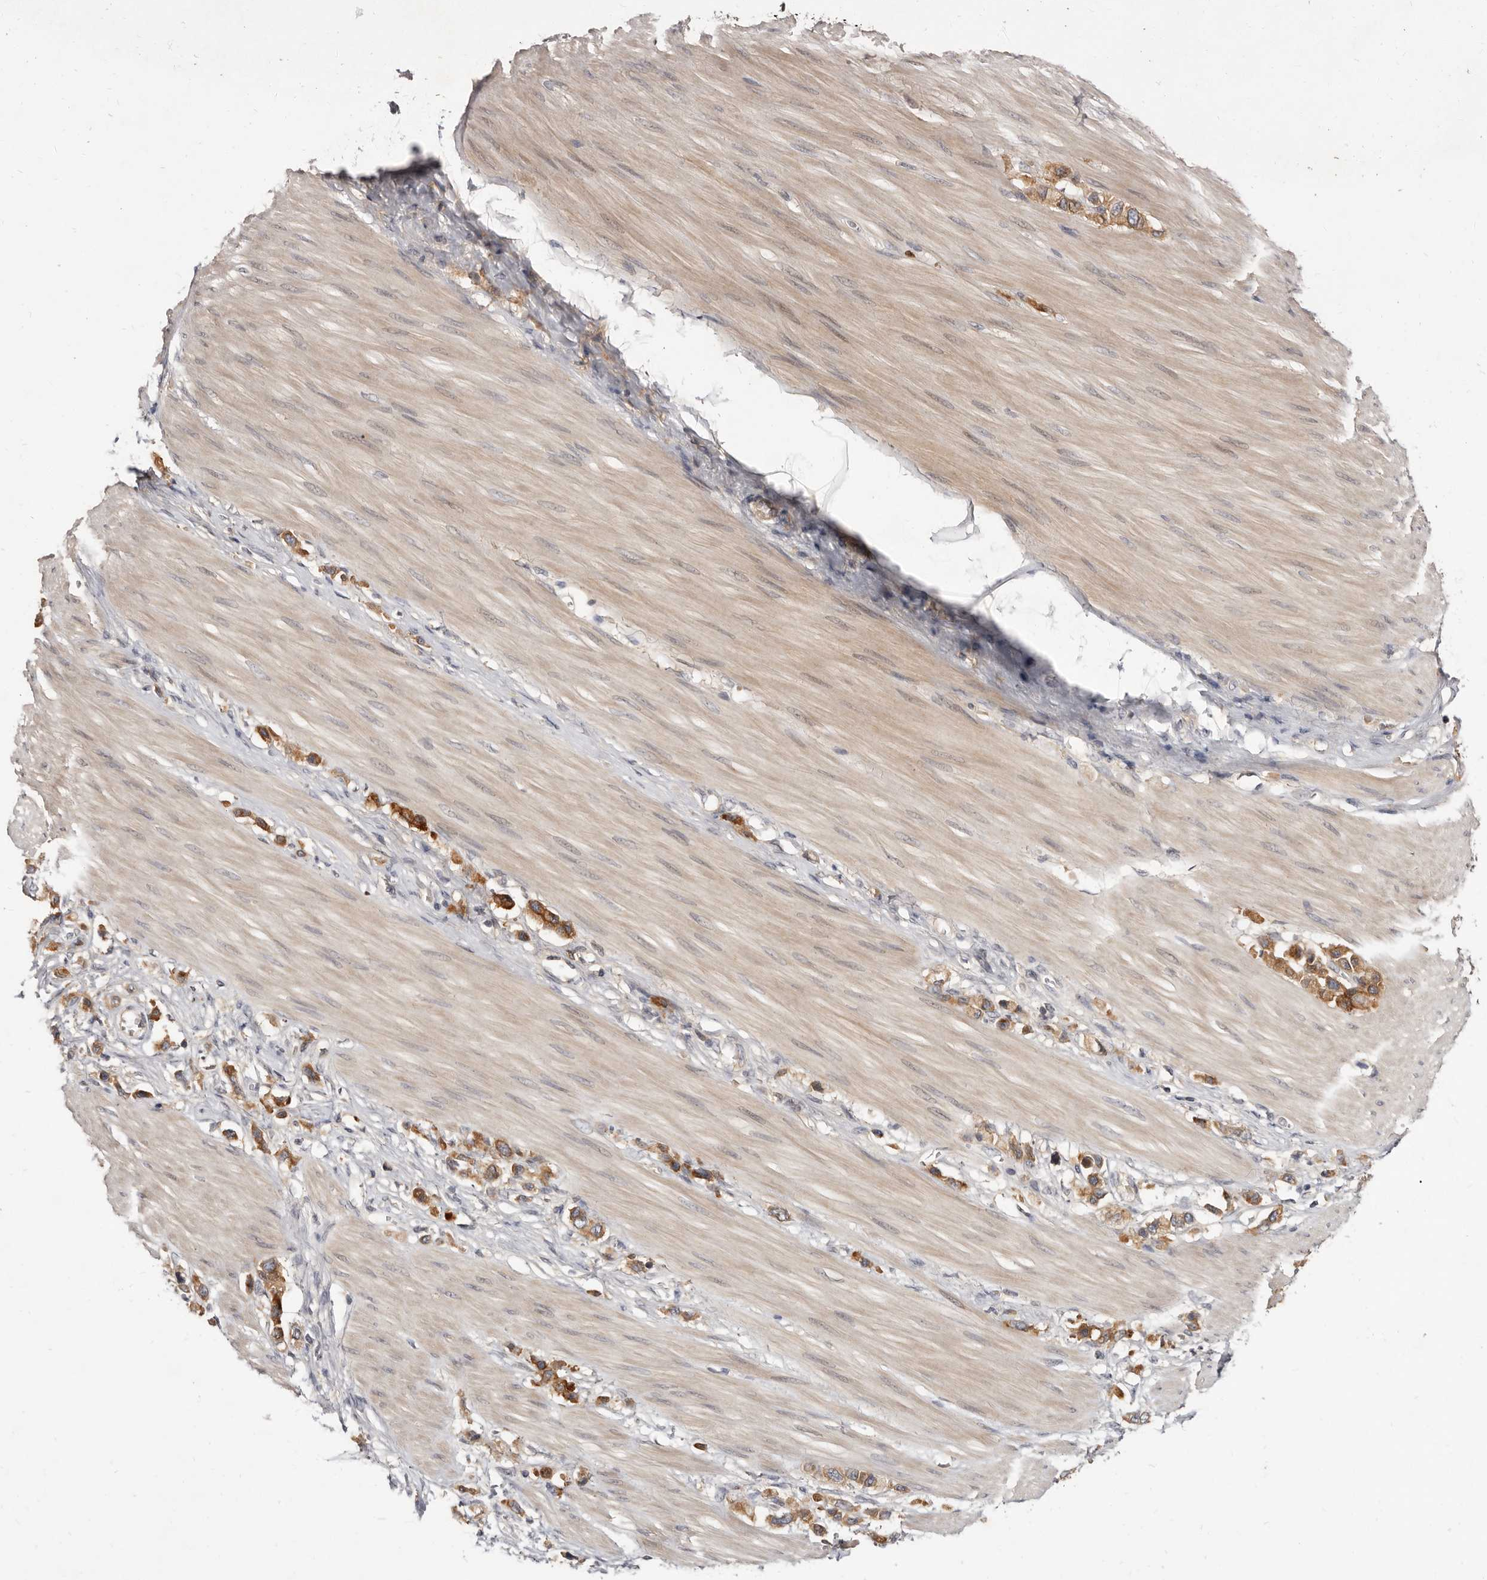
{"staining": {"intensity": "strong", "quantity": ">75%", "location": "cytoplasmic/membranous"}, "tissue": "stomach cancer", "cell_type": "Tumor cells", "image_type": "cancer", "snomed": [{"axis": "morphology", "description": "Adenocarcinoma, NOS"}, {"axis": "topography", "description": "Stomach"}], "caption": "Stomach adenocarcinoma stained with DAB IHC demonstrates high levels of strong cytoplasmic/membranous expression in approximately >75% of tumor cells.", "gene": "INAVA", "patient": {"sex": "female", "age": 65}}